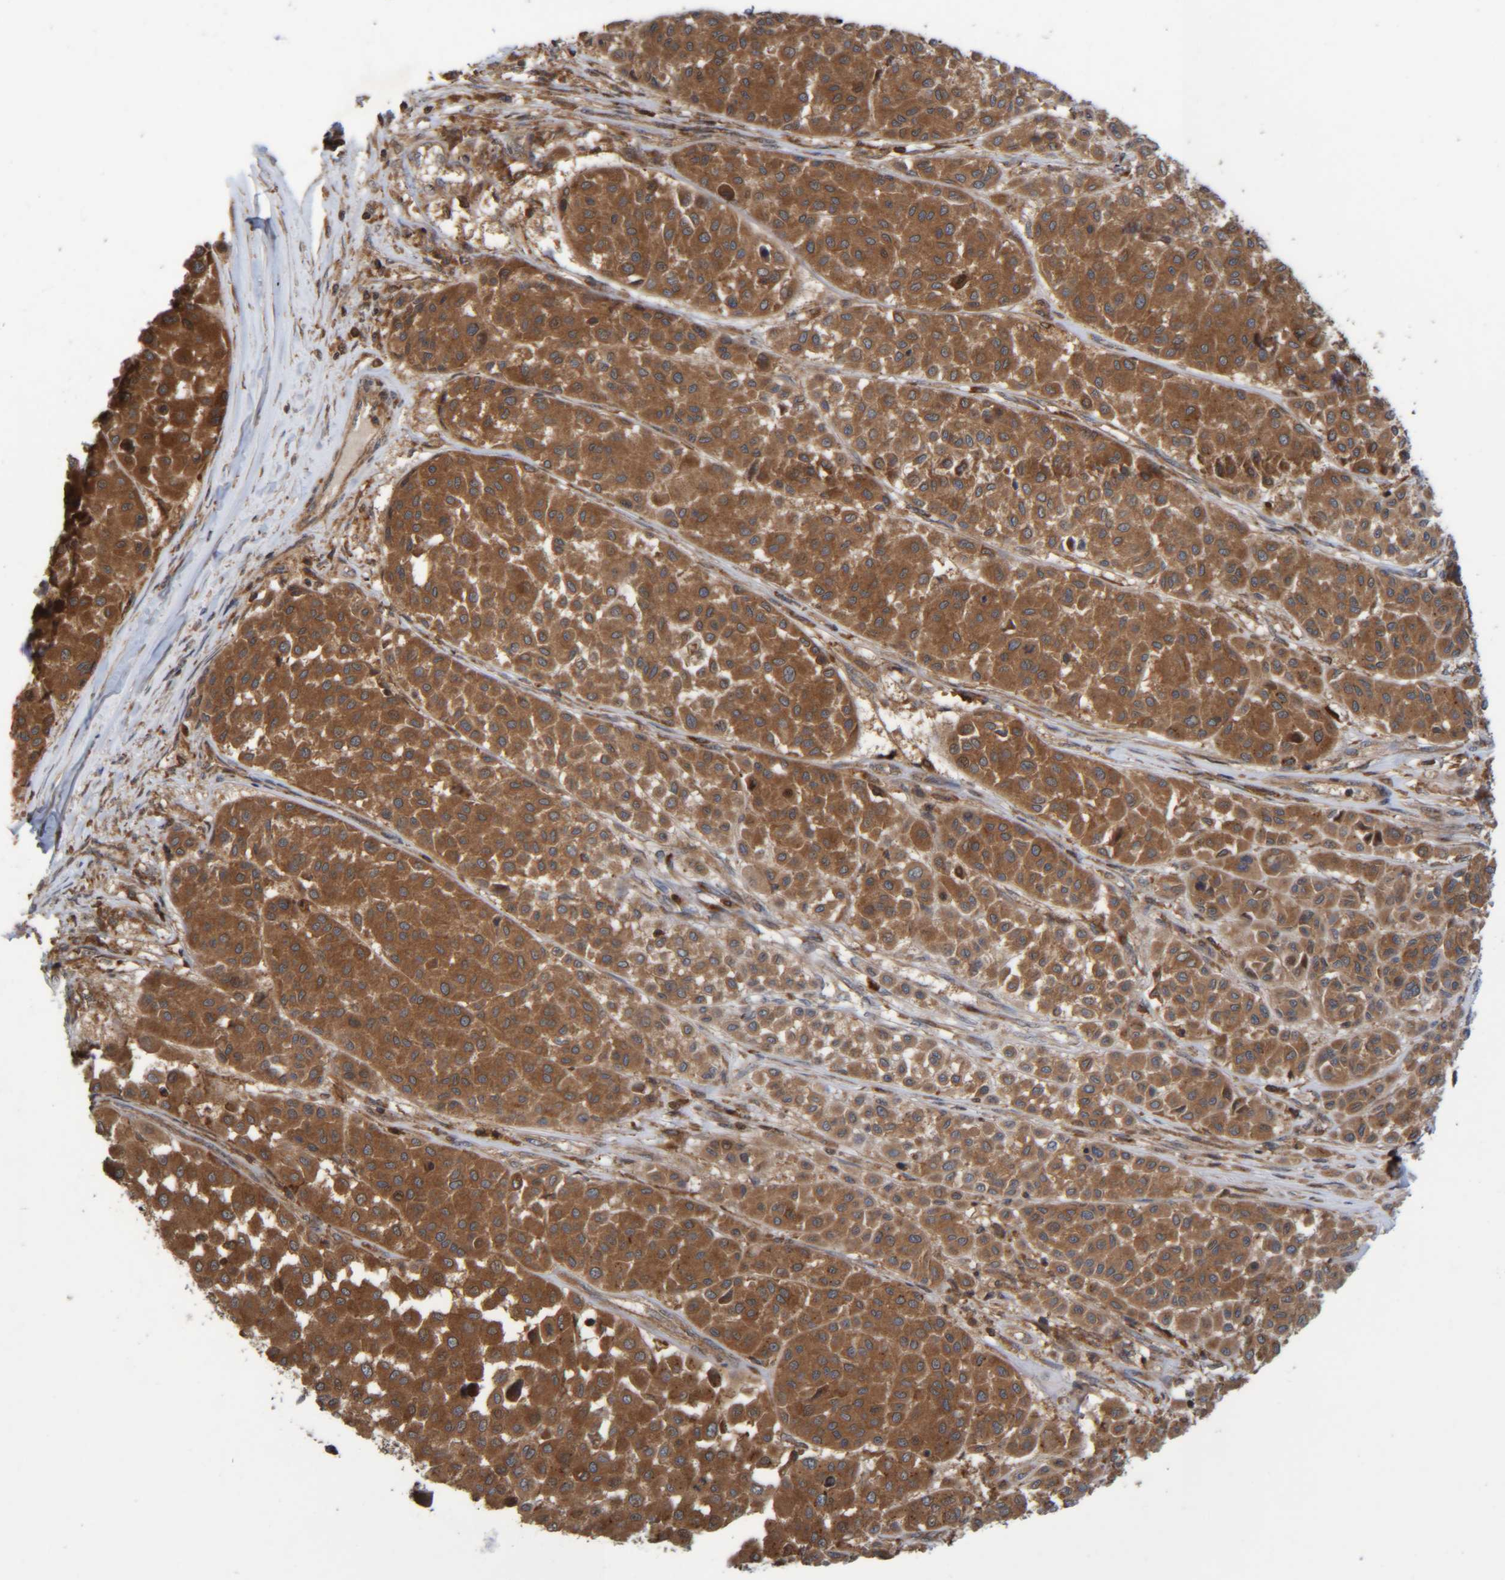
{"staining": {"intensity": "strong", "quantity": ">75%", "location": "cytoplasmic/membranous"}, "tissue": "melanoma", "cell_type": "Tumor cells", "image_type": "cancer", "snomed": [{"axis": "morphology", "description": "Malignant melanoma, Metastatic site"}, {"axis": "topography", "description": "Soft tissue"}], "caption": "Protein expression by immunohistochemistry (IHC) displays strong cytoplasmic/membranous staining in about >75% of tumor cells in malignant melanoma (metastatic site).", "gene": "CCDC57", "patient": {"sex": "male", "age": 41}}